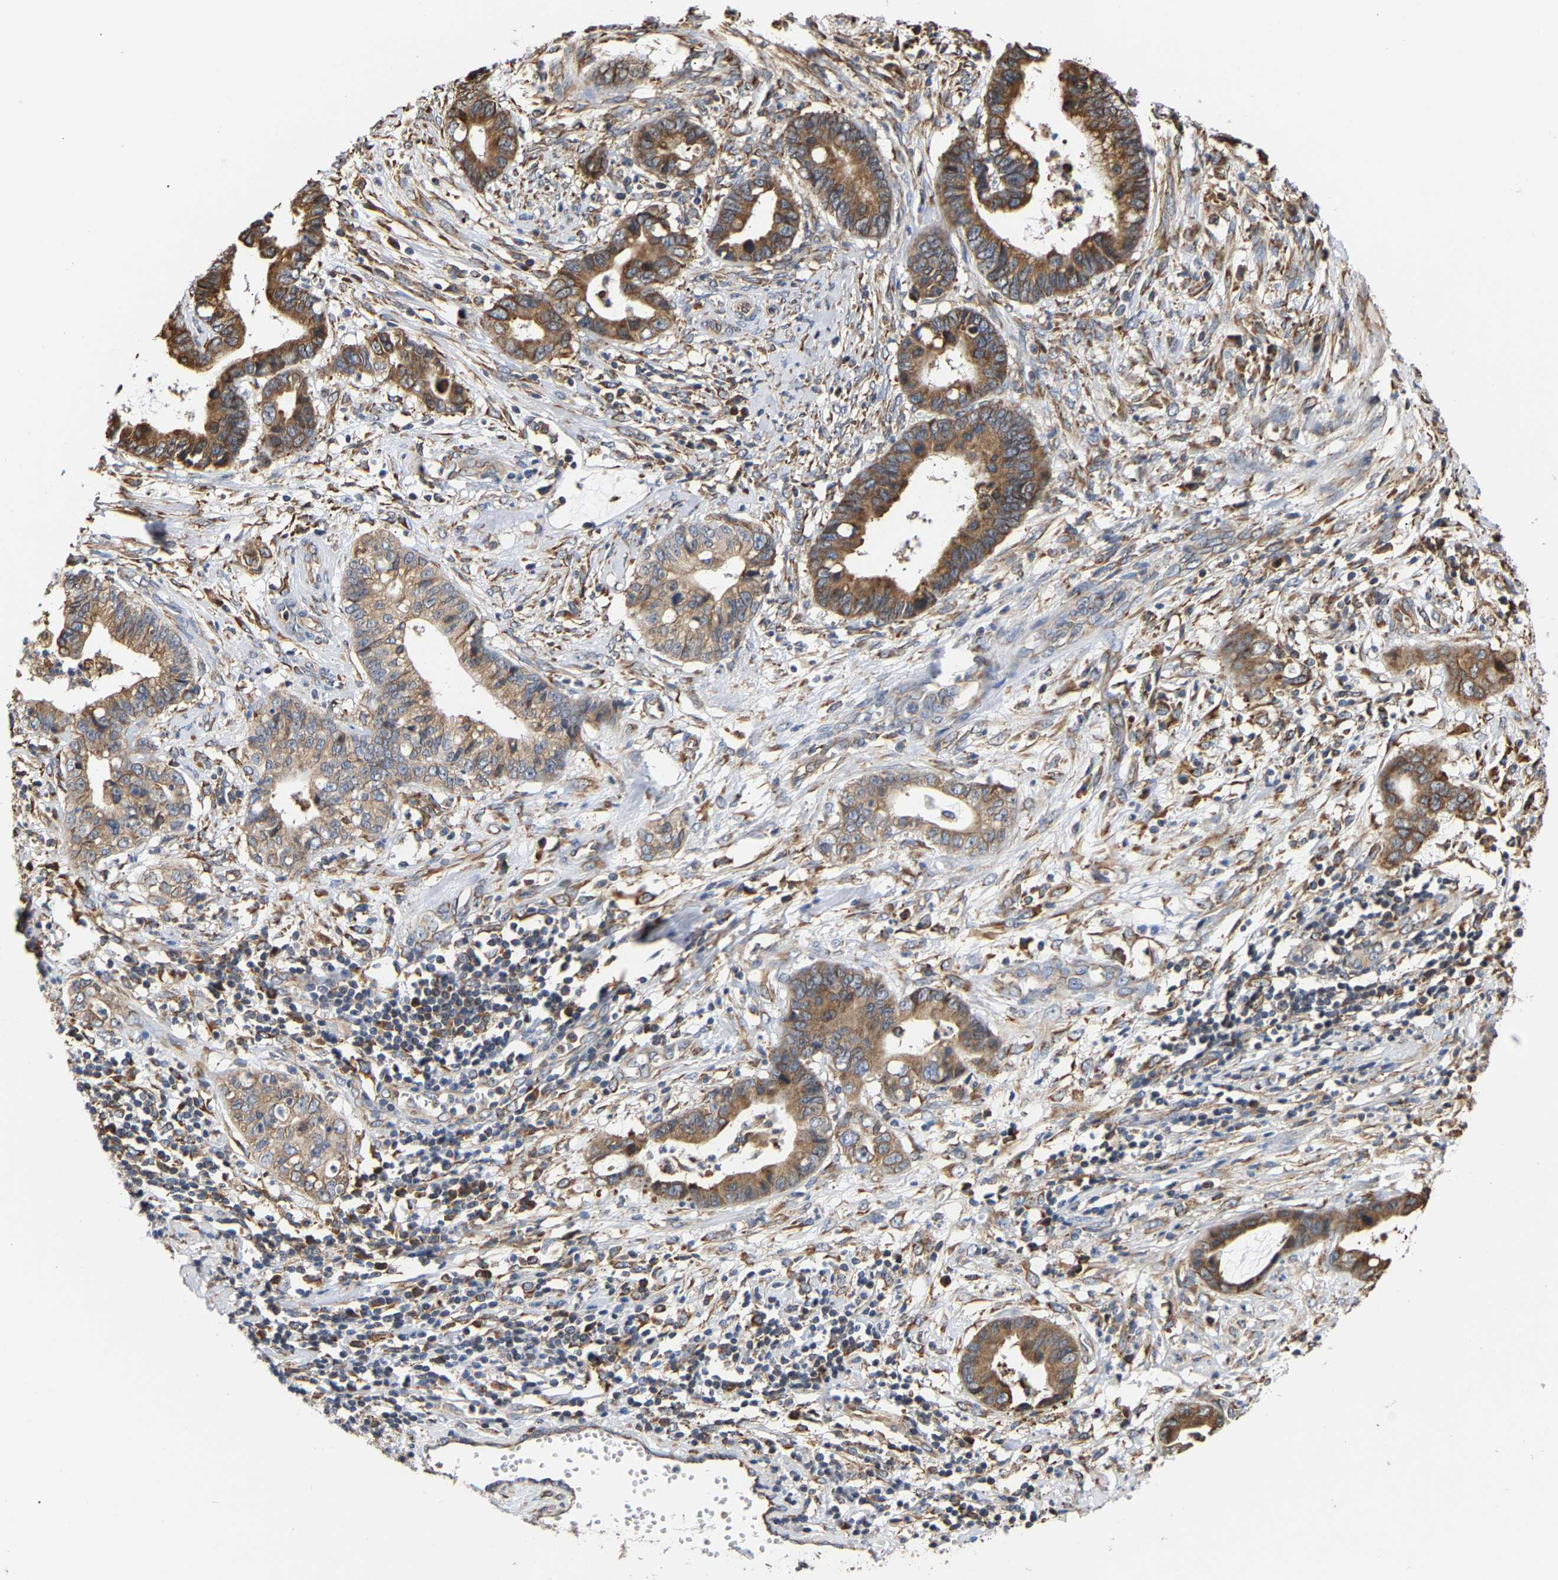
{"staining": {"intensity": "moderate", "quantity": ">75%", "location": "cytoplasmic/membranous"}, "tissue": "cervical cancer", "cell_type": "Tumor cells", "image_type": "cancer", "snomed": [{"axis": "morphology", "description": "Adenocarcinoma, NOS"}, {"axis": "topography", "description": "Cervix"}], "caption": "Moderate cytoplasmic/membranous expression for a protein is present in approximately >75% of tumor cells of cervical adenocarcinoma using immunohistochemistry (IHC).", "gene": "ARAP1", "patient": {"sex": "female", "age": 44}}